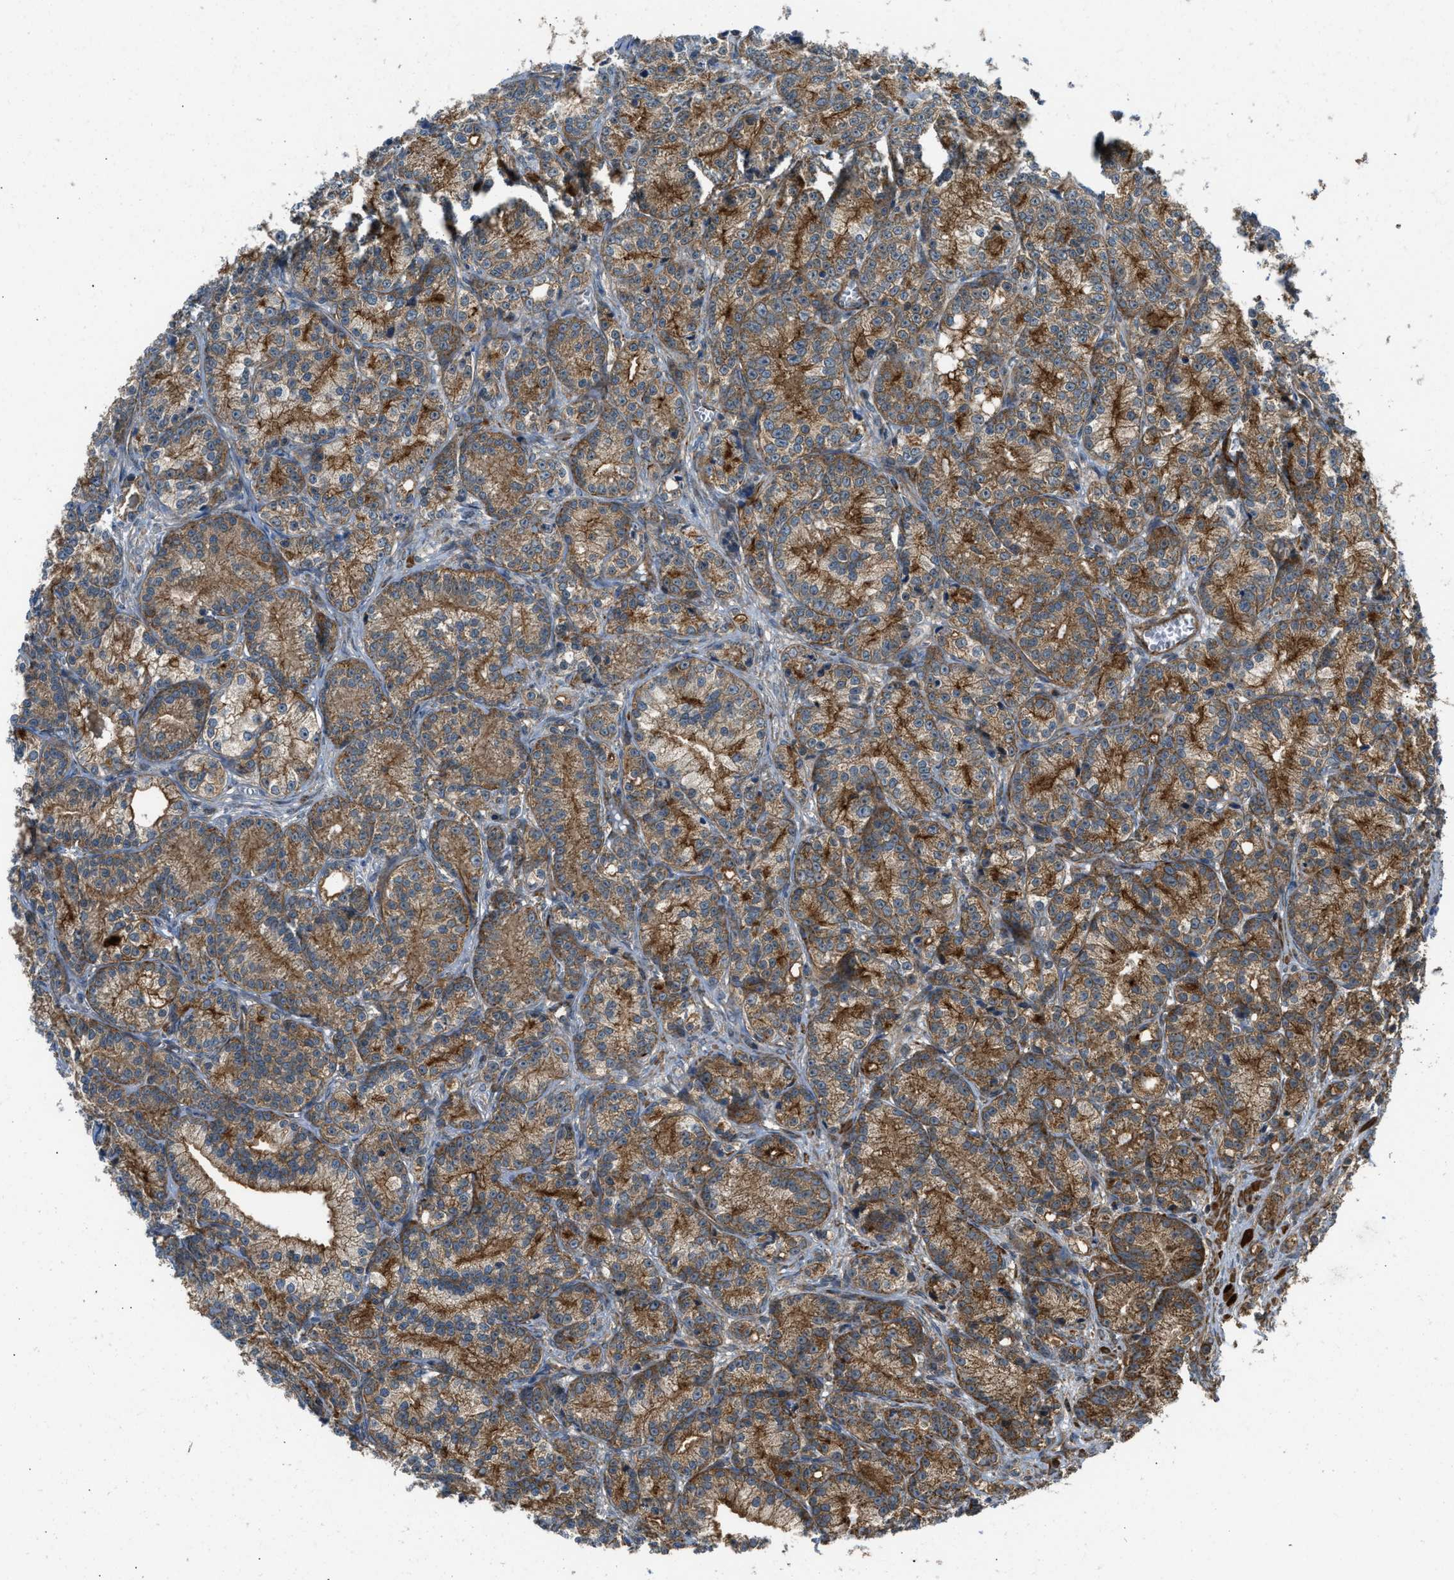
{"staining": {"intensity": "moderate", "quantity": ">75%", "location": "cytoplasmic/membranous"}, "tissue": "prostate cancer", "cell_type": "Tumor cells", "image_type": "cancer", "snomed": [{"axis": "morphology", "description": "Adenocarcinoma, Low grade"}, {"axis": "topography", "description": "Prostate"}], "caption": "Human prostate cancer (adenocarcinoma (low-grade)) stained for a protein (brown) exhibits moderate cytoplasmic/membranous positive expression in approximately >75% of tumor cells.", "gene": "SESN2", "patient": {"sex": "male", "age": 89}}